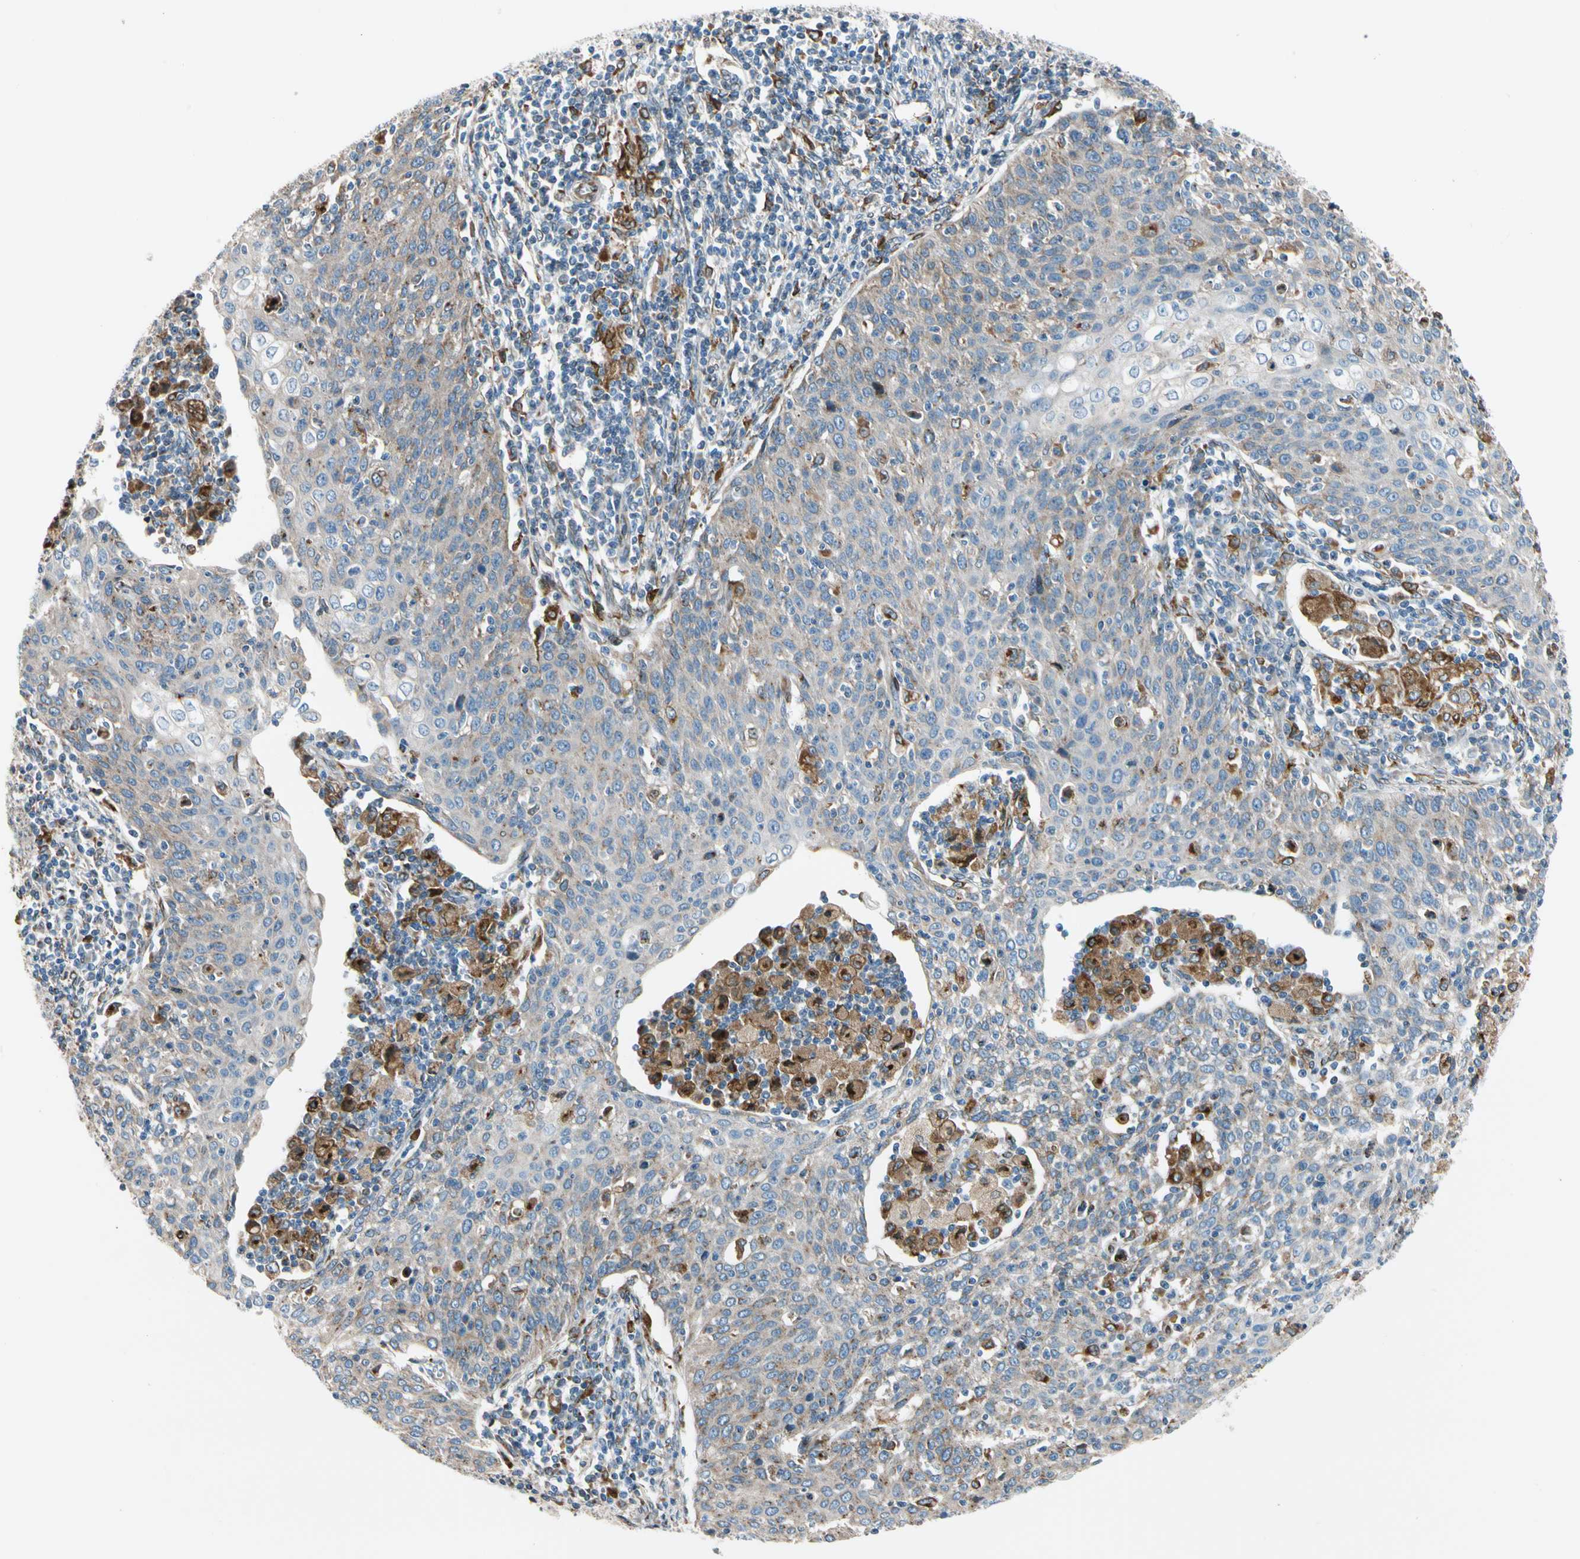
{"staining": {"intensity": "weak", "quantity": "25%-75%", "location": "cytoplasmic/membranous"}, "tissue": "cervical cancer", "cell_type": "Tumor cells", "image_type": "cancer", "snomed": [{"axis": "morphology", "description": "Squamous cell carcinoma, NOS"}, {"axis": "topography", "description": "Cervix"}], "caption": "Cervical cancer (squamous cell carcinoma) stained for a protein demonstrates weak cytoplasmic/membranous positivity in tumor cells.", "gene": "NUCB1", "patient": {"sex": "female", "age": 38}}